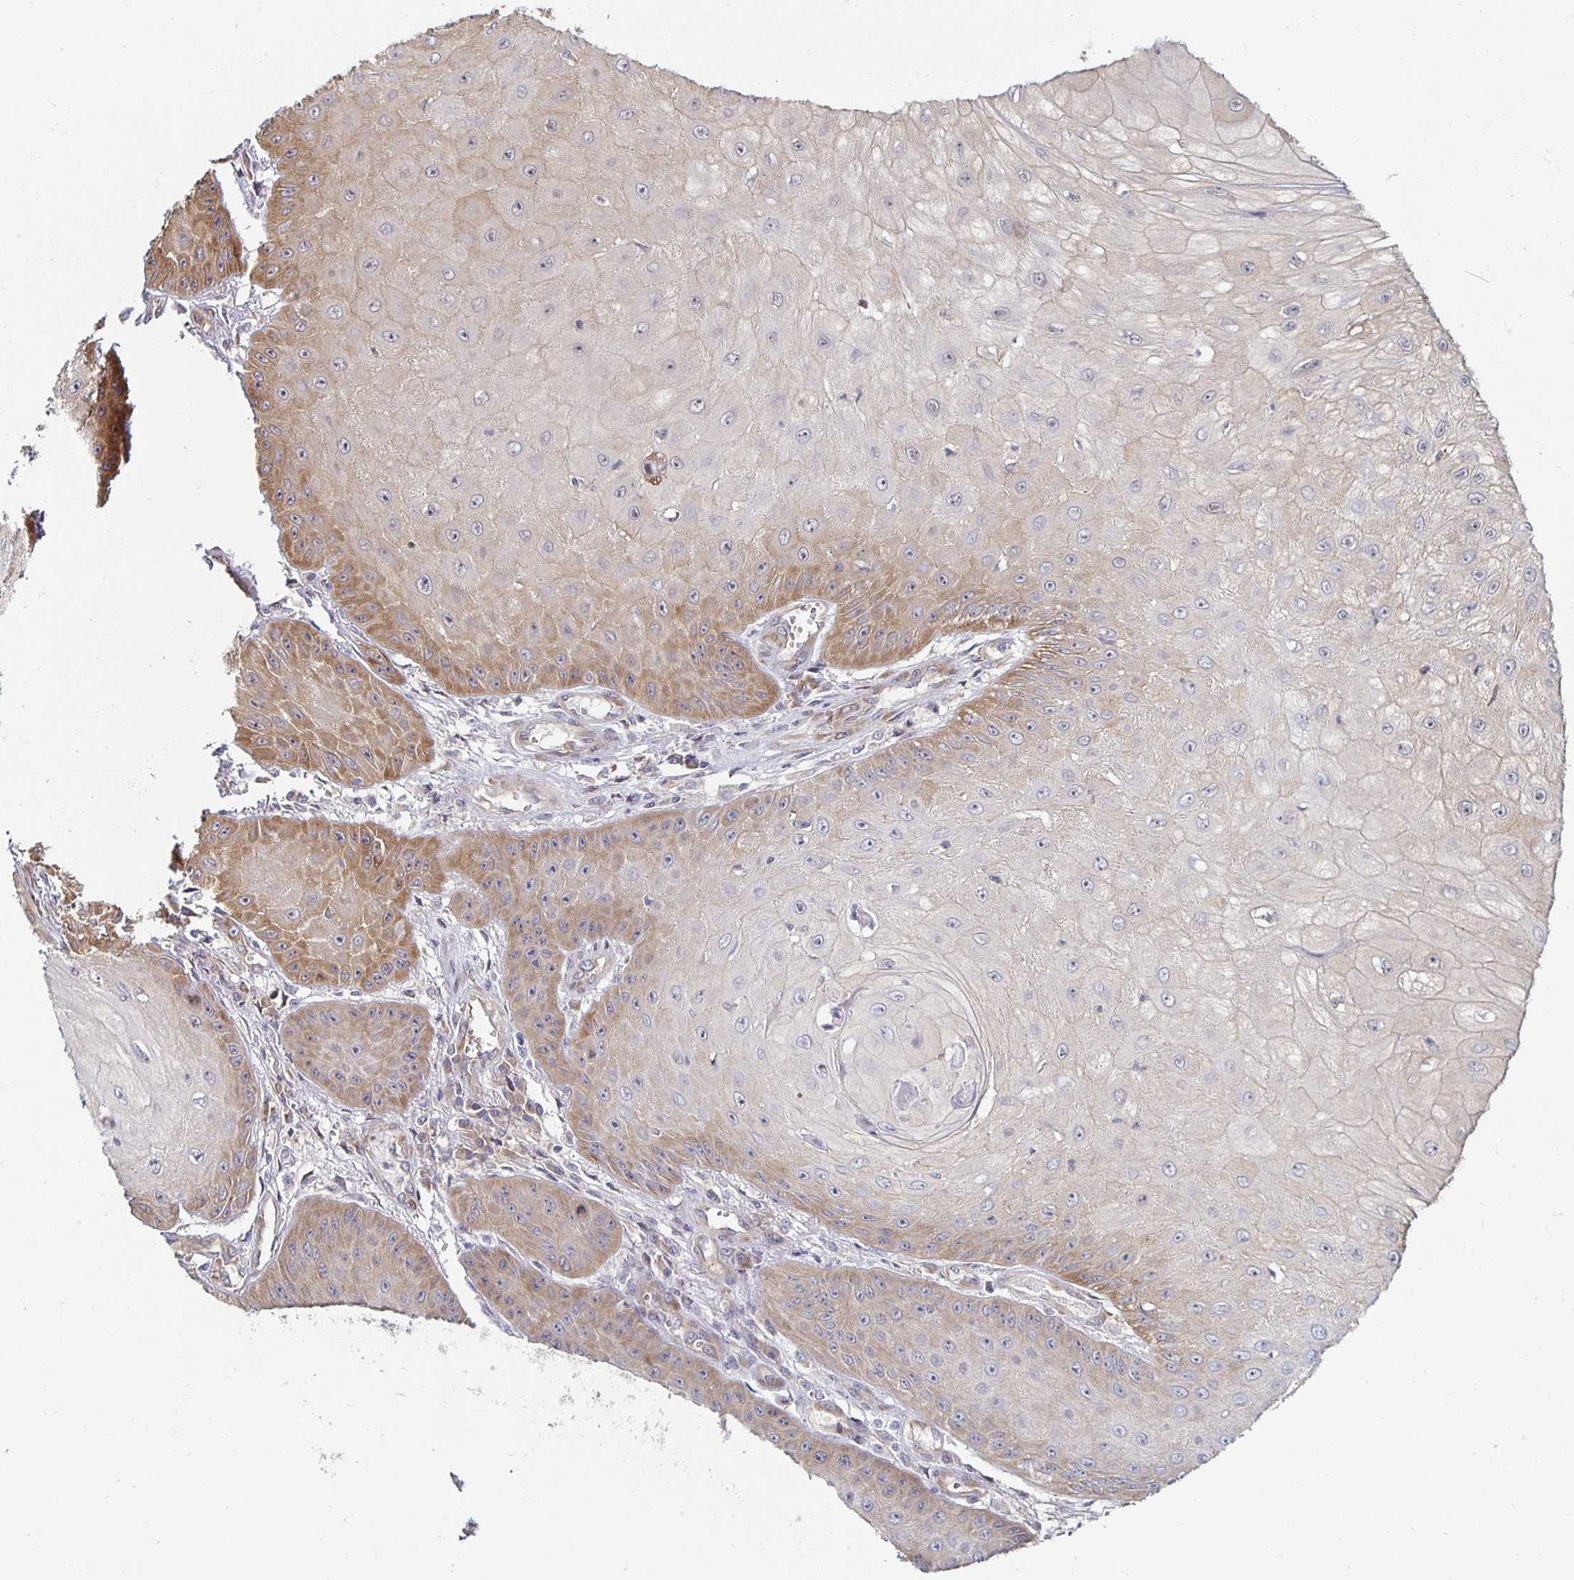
{"staining": {"intensity": "moderate", "quantity": "25%-75%", "location": "cytoplasmic/membranous"}, "tissue": "skin cancer", "cell_type": "Tumor cells", "image_type": "cancer", "snomed": [{"axis": "morphology", "description": "Squamous cell carcinoma, NOS"}, {"axis": "topography", "description": "Skin"}], "caption": "DAB immunohistochemical staining of skin cancer demonstrates moderate cytoplasmic/membranous protein staining in about 25%-75% of tumor cells.", "gene": "PDAP1", "patient": {"sex": "male", "age": 70}}